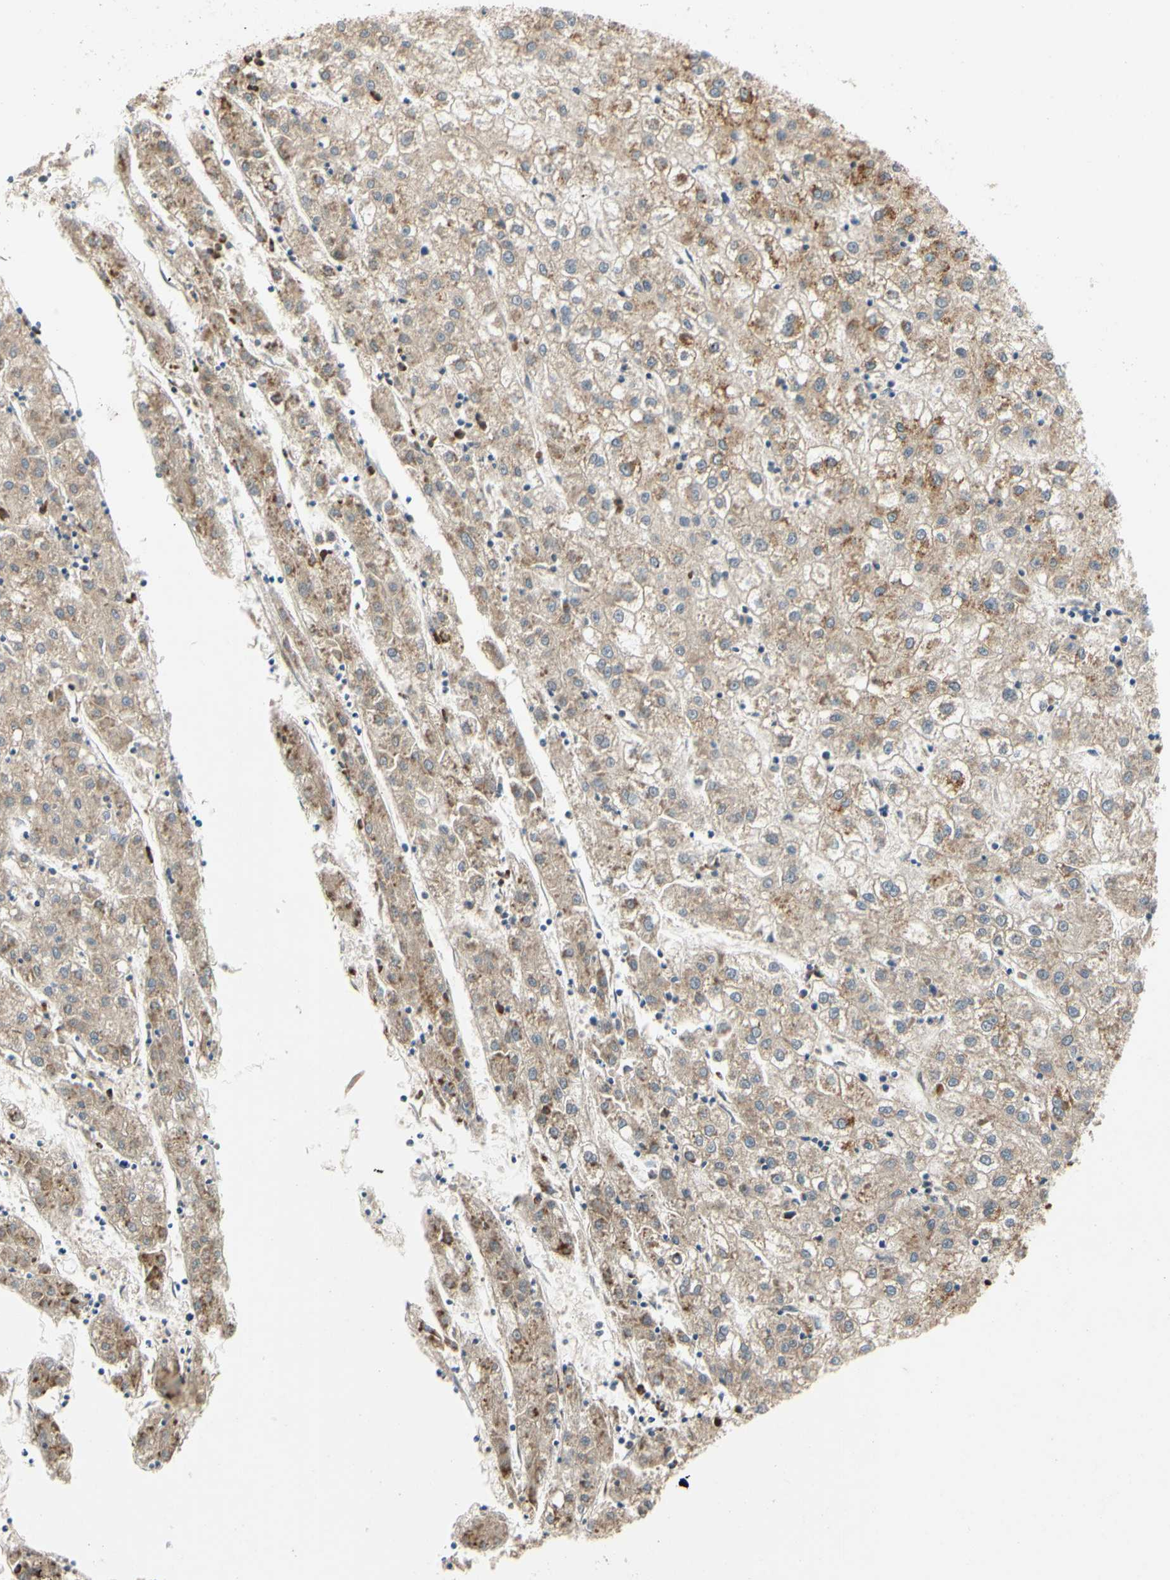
{"staining": {"intensity": "moderate", "quantity": ">75%", "location": "cytoplasmic/membranous"}, "tissue": "liver cancer", "cell_type": "Tumor cells", "image_type": "cancer", "snomed": [{"axis": "morphology", "description": "Carcinoma, Hepatocellular, NOS"}, {"axis": "topography", "description": "Liver"}], "caption": "A photomicrograph showing moderate cytoplasmic/membranous staining in about >75% of tumor cells in liver cancer, as visualized by brown immunohistochemical staining.", "gene": "TDRP", "patient": {"sex": "male", "age": 72}}